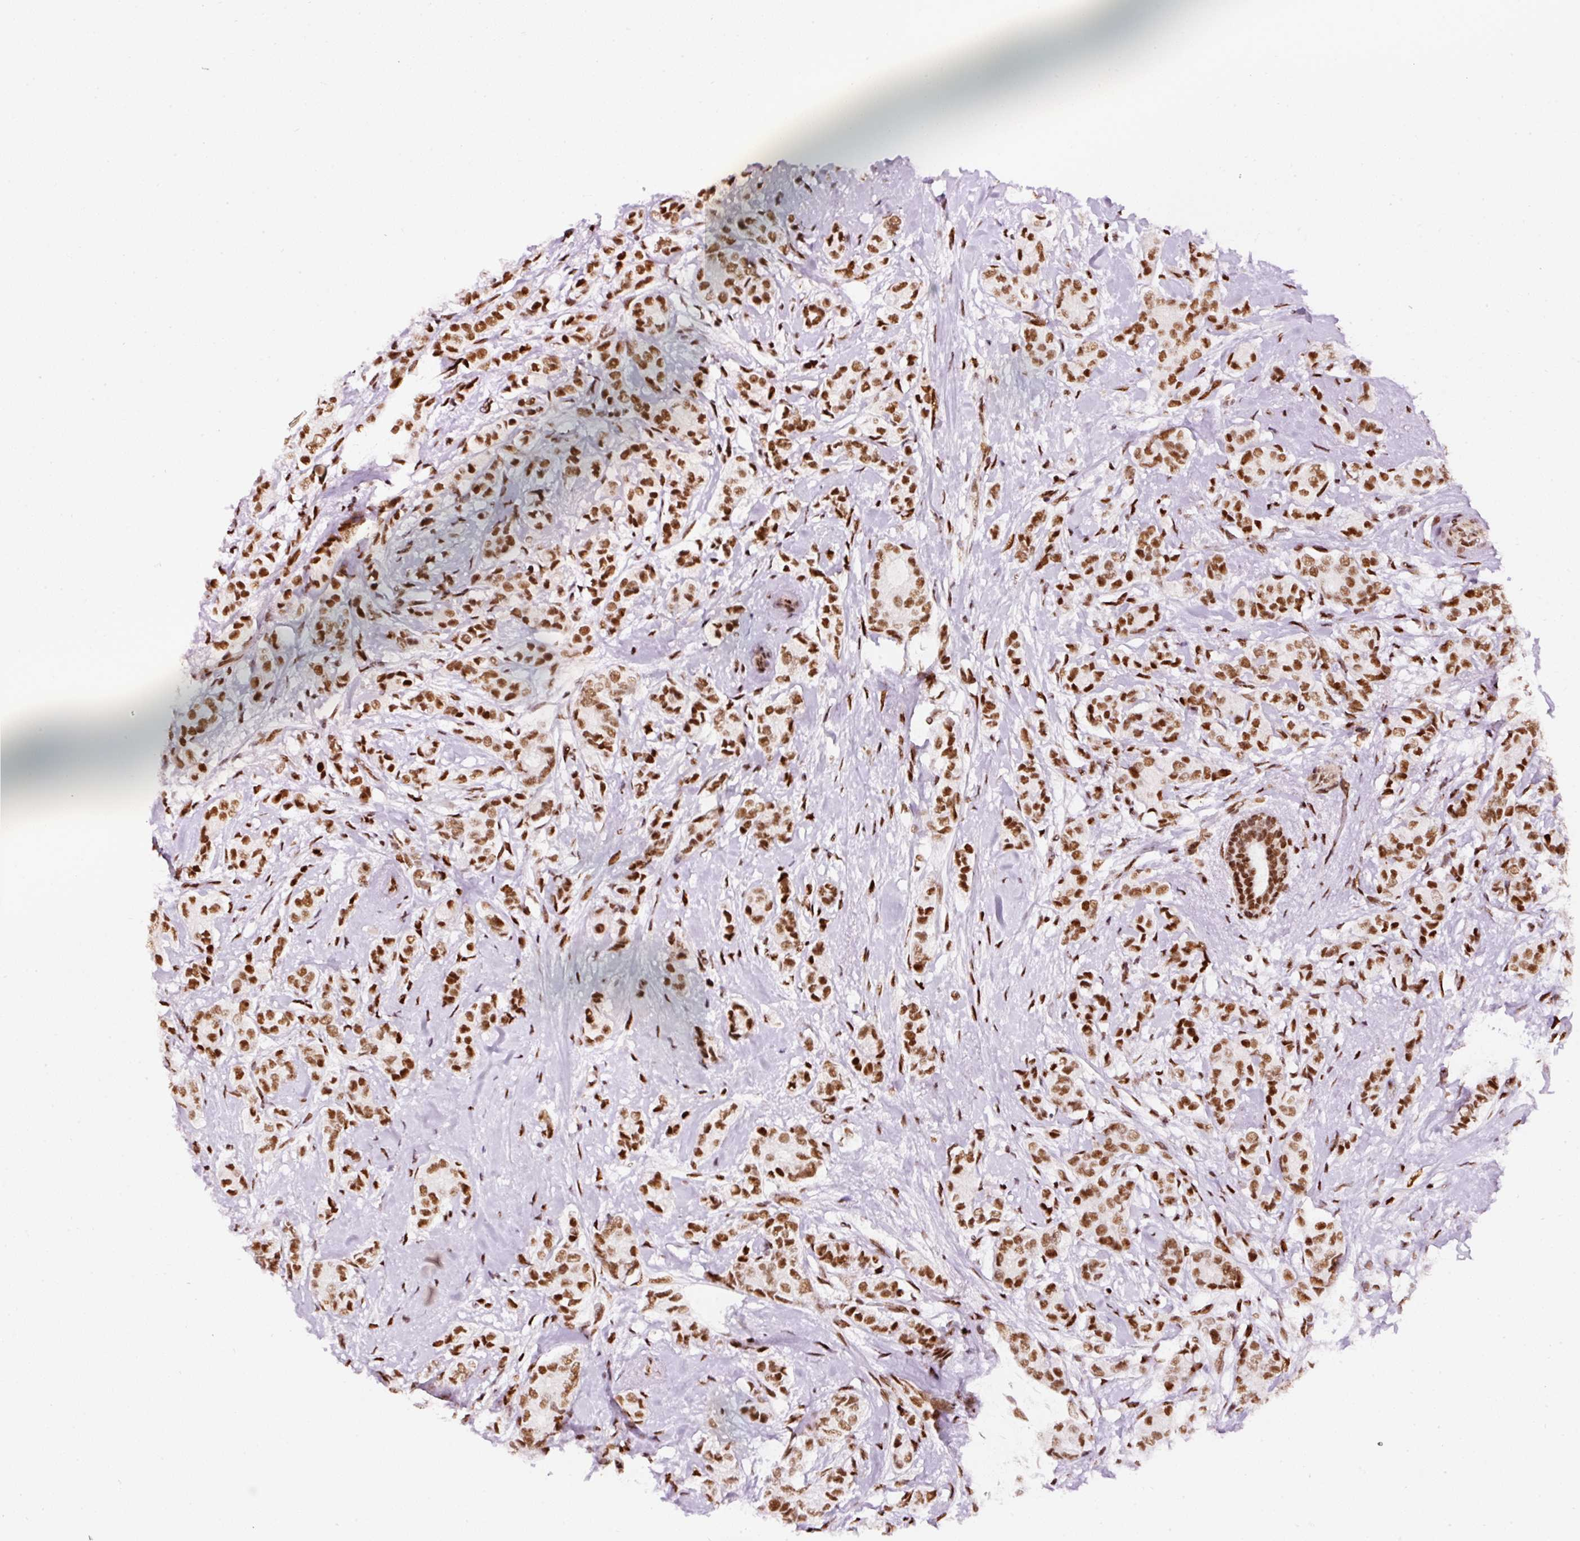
{"staining": {"intensity": "strong", "quantity": ">75%", "location": "nuclear"}, "tissue": "breast cancer", "cell_type": "Tumor cells", "image_type": "cancer", "snomed": [{"axis": "morphology", "description": "Duct carcinoma"}, {"axis": "topography", "description": "Breast"}], "caption": "The photomicrograph displays a brown stain indicating the presence of a protein in the nuclear of tumor cells in breast cancer.", "gene": "HNRNPC", "patient": {"sex": "female", "age": 73}}